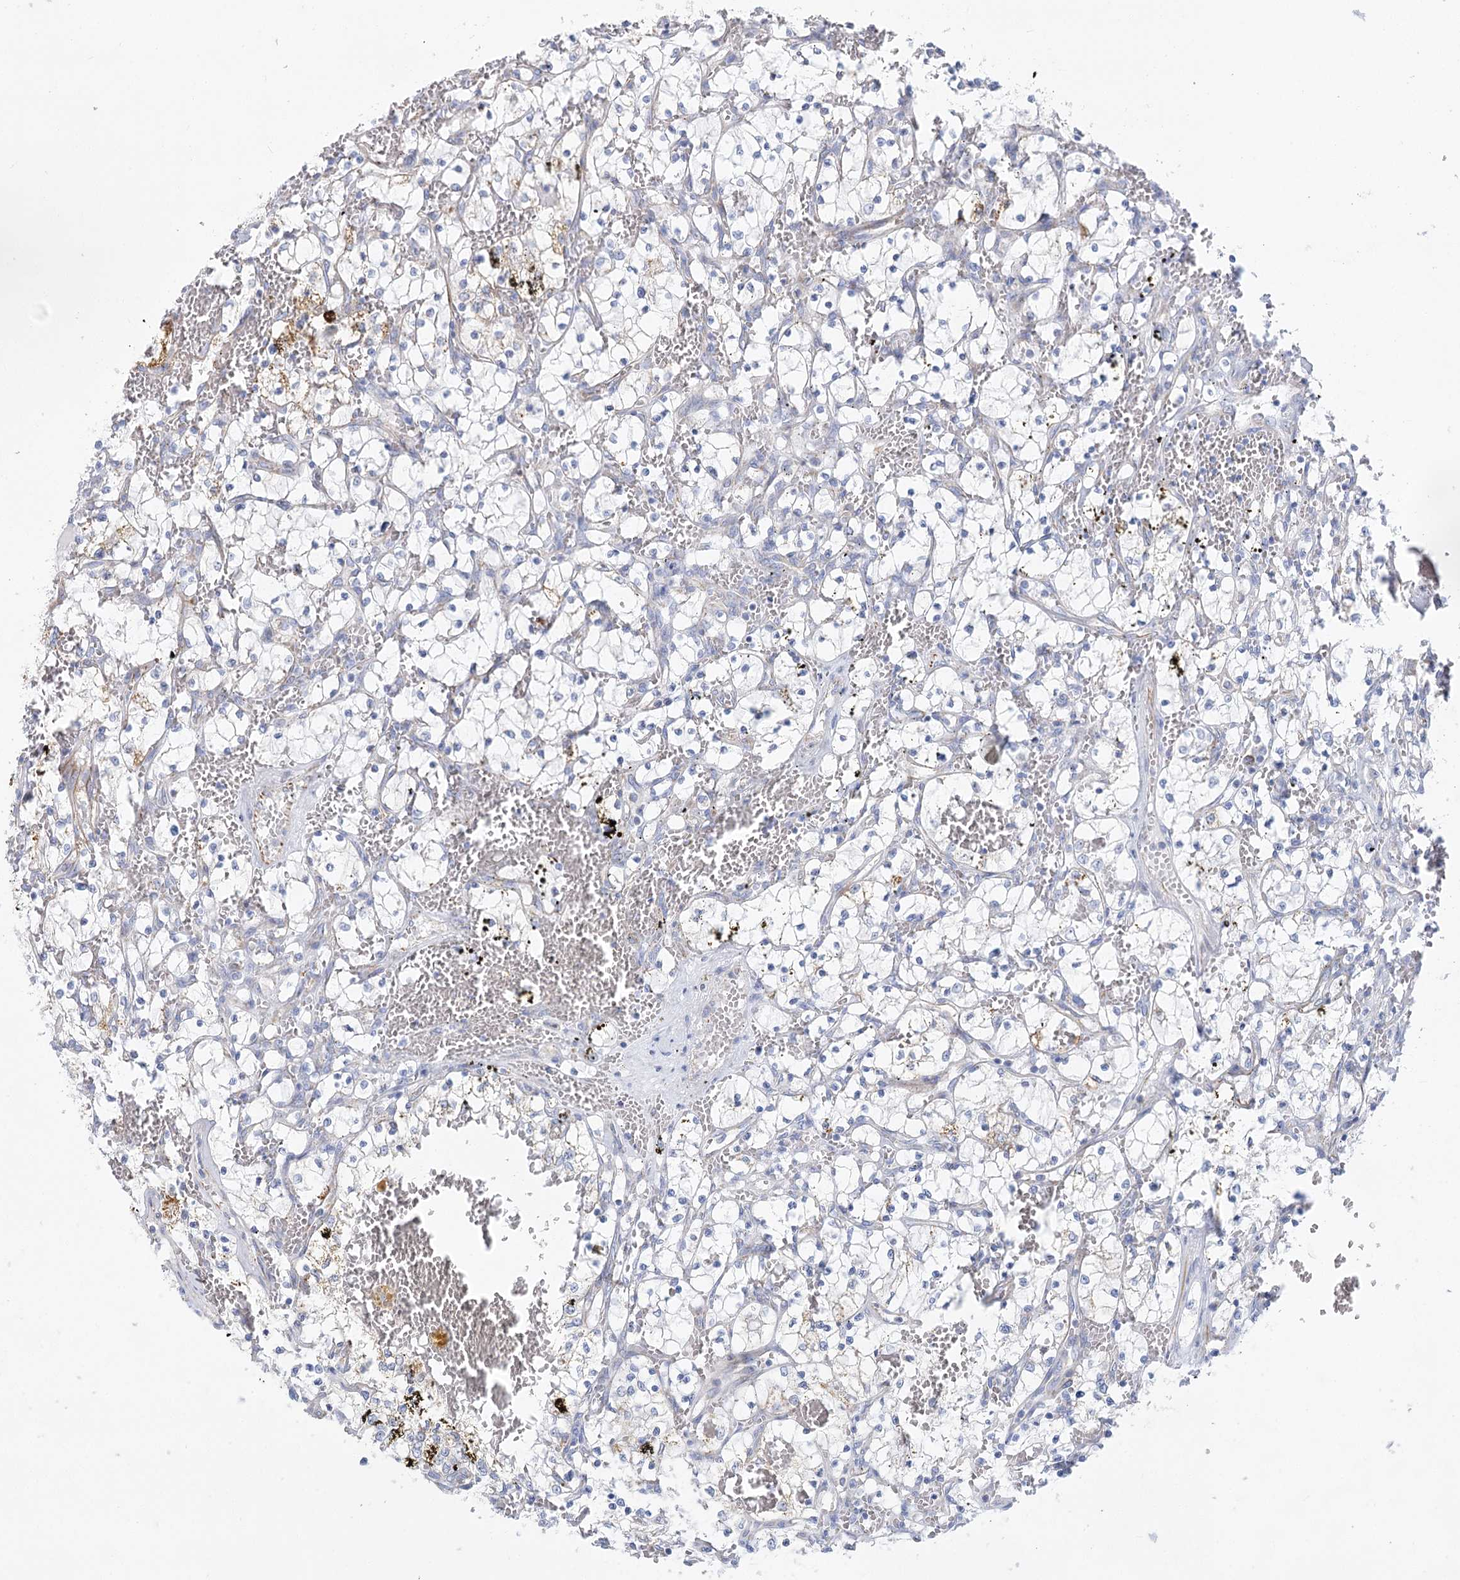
{"staining": {"intensity": "moderate", "quantity": "<25%", "location": "cytoplasmic/membranous"}, "tissue": "renal cancer", "cell_type": "Tumor cells", "image_type": "cancer", "snomed": [{"axis": "morphology", "description": "Adenocarcinoma, NOS"}, {"axis": "topography", "description": "Kidney"}], "caption": "Tumor cells display low levels of moderate cytoplasmic/membranous expression in approximately <25% of cells in adenocarcinoma (renal).", "gene": "DHTKD1", "patient": {"sex": "female", "age": 69}}